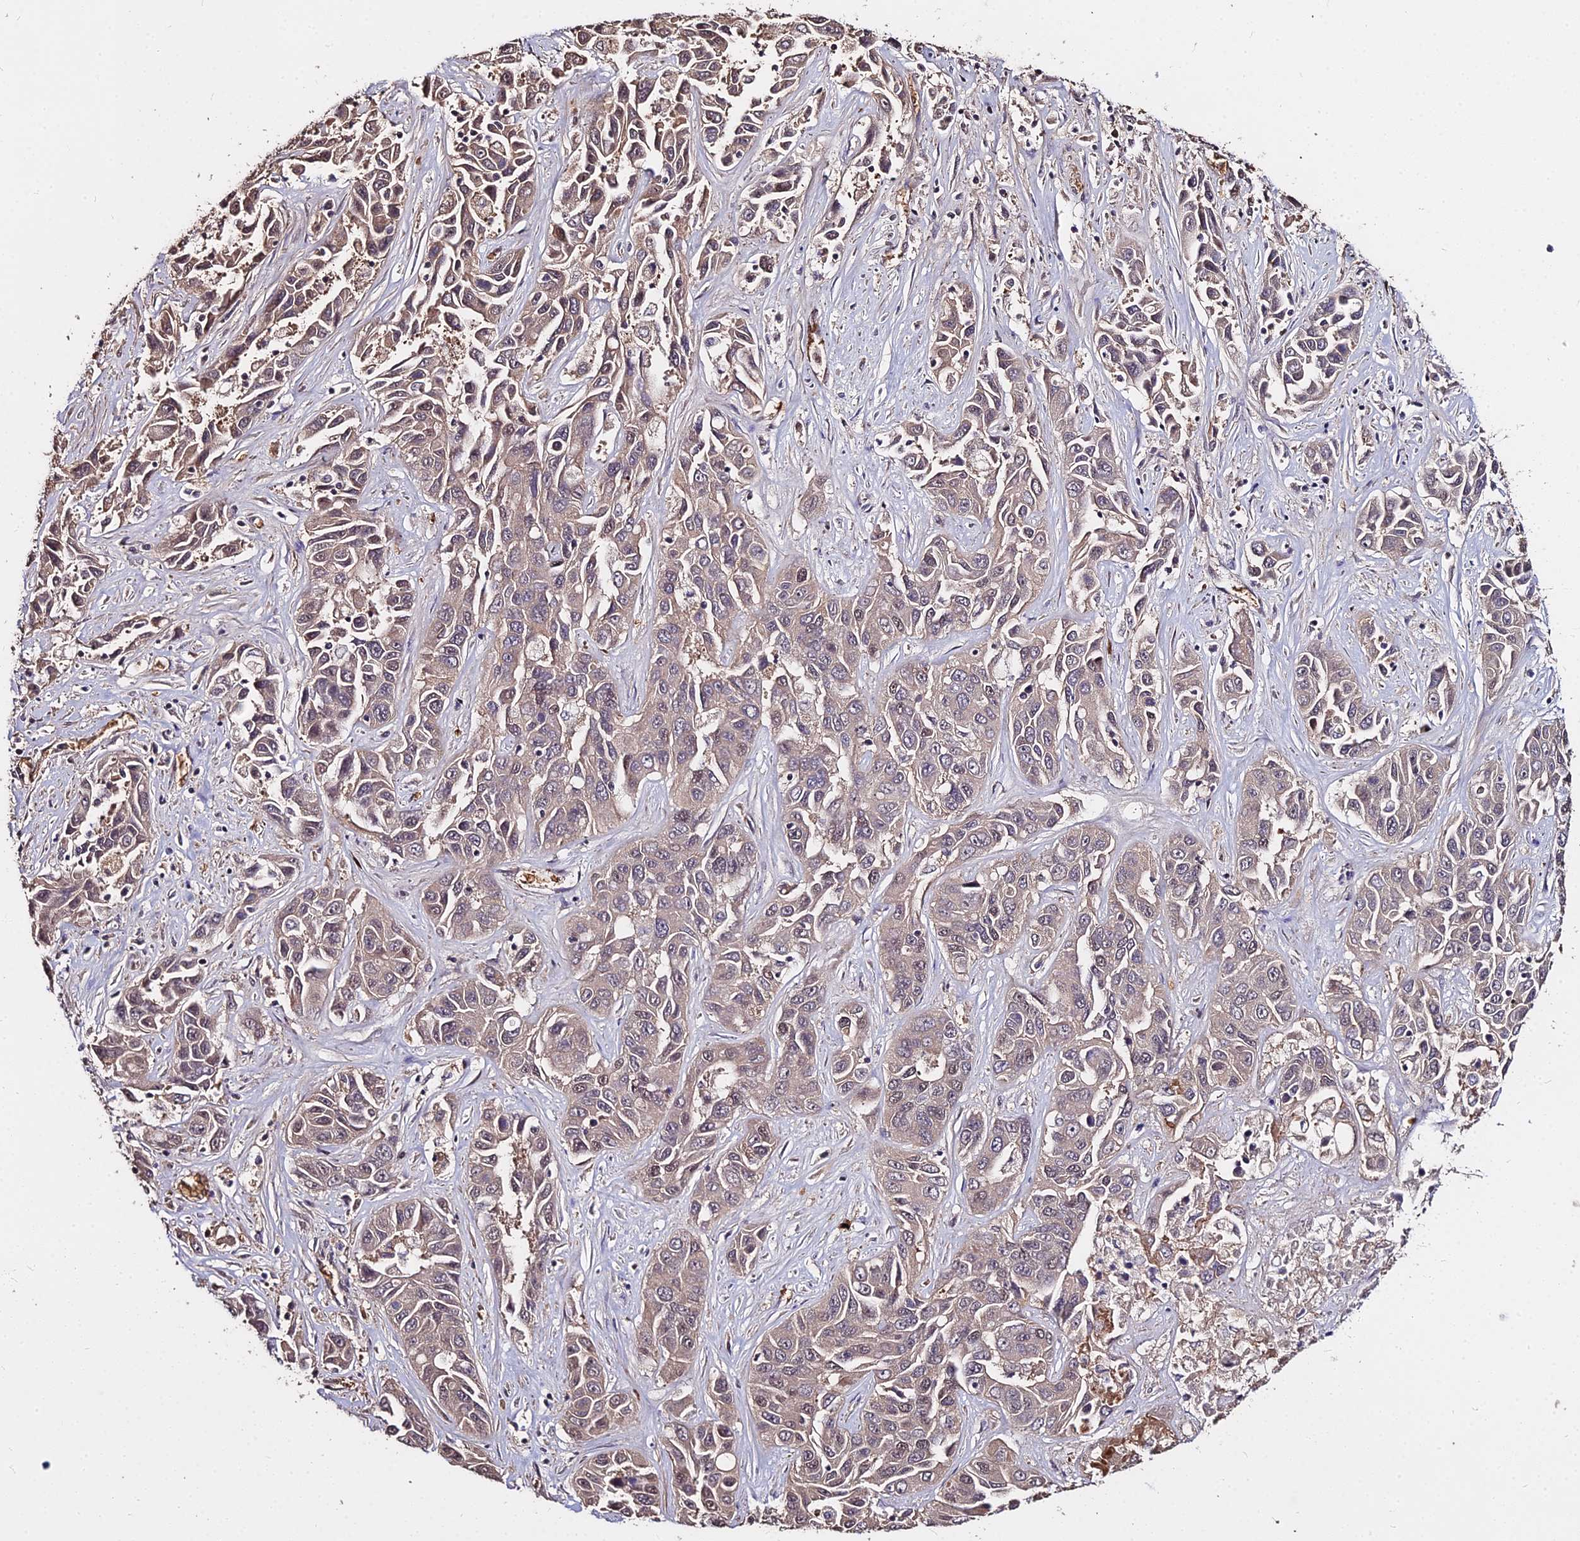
{"staining": {"intensity": "weak", "quantity": "25%-75%", "location": "cytoplasmic/membranous,nuclear"}, "tissue": "liver cancer", "cell_type": "Tumor cells", "image_type": "cancer", "snomed": [{"axis": "morphology", "description": "Cholangiocarcinoma"}, {"axis": "topography", "description": "Liver"}], "caption": "Cholangiocarcinoma (liver) tissue exhibits weak cytoplasmic/membranous and nuclear staining in about 25%-75% of tumor cells, visualized by immunohistochemistry. (DAB IHC with brightfield microscopy, high magnification).", "gene": "ZDBF2", "patient": {"sex": "female", "age": 52}}